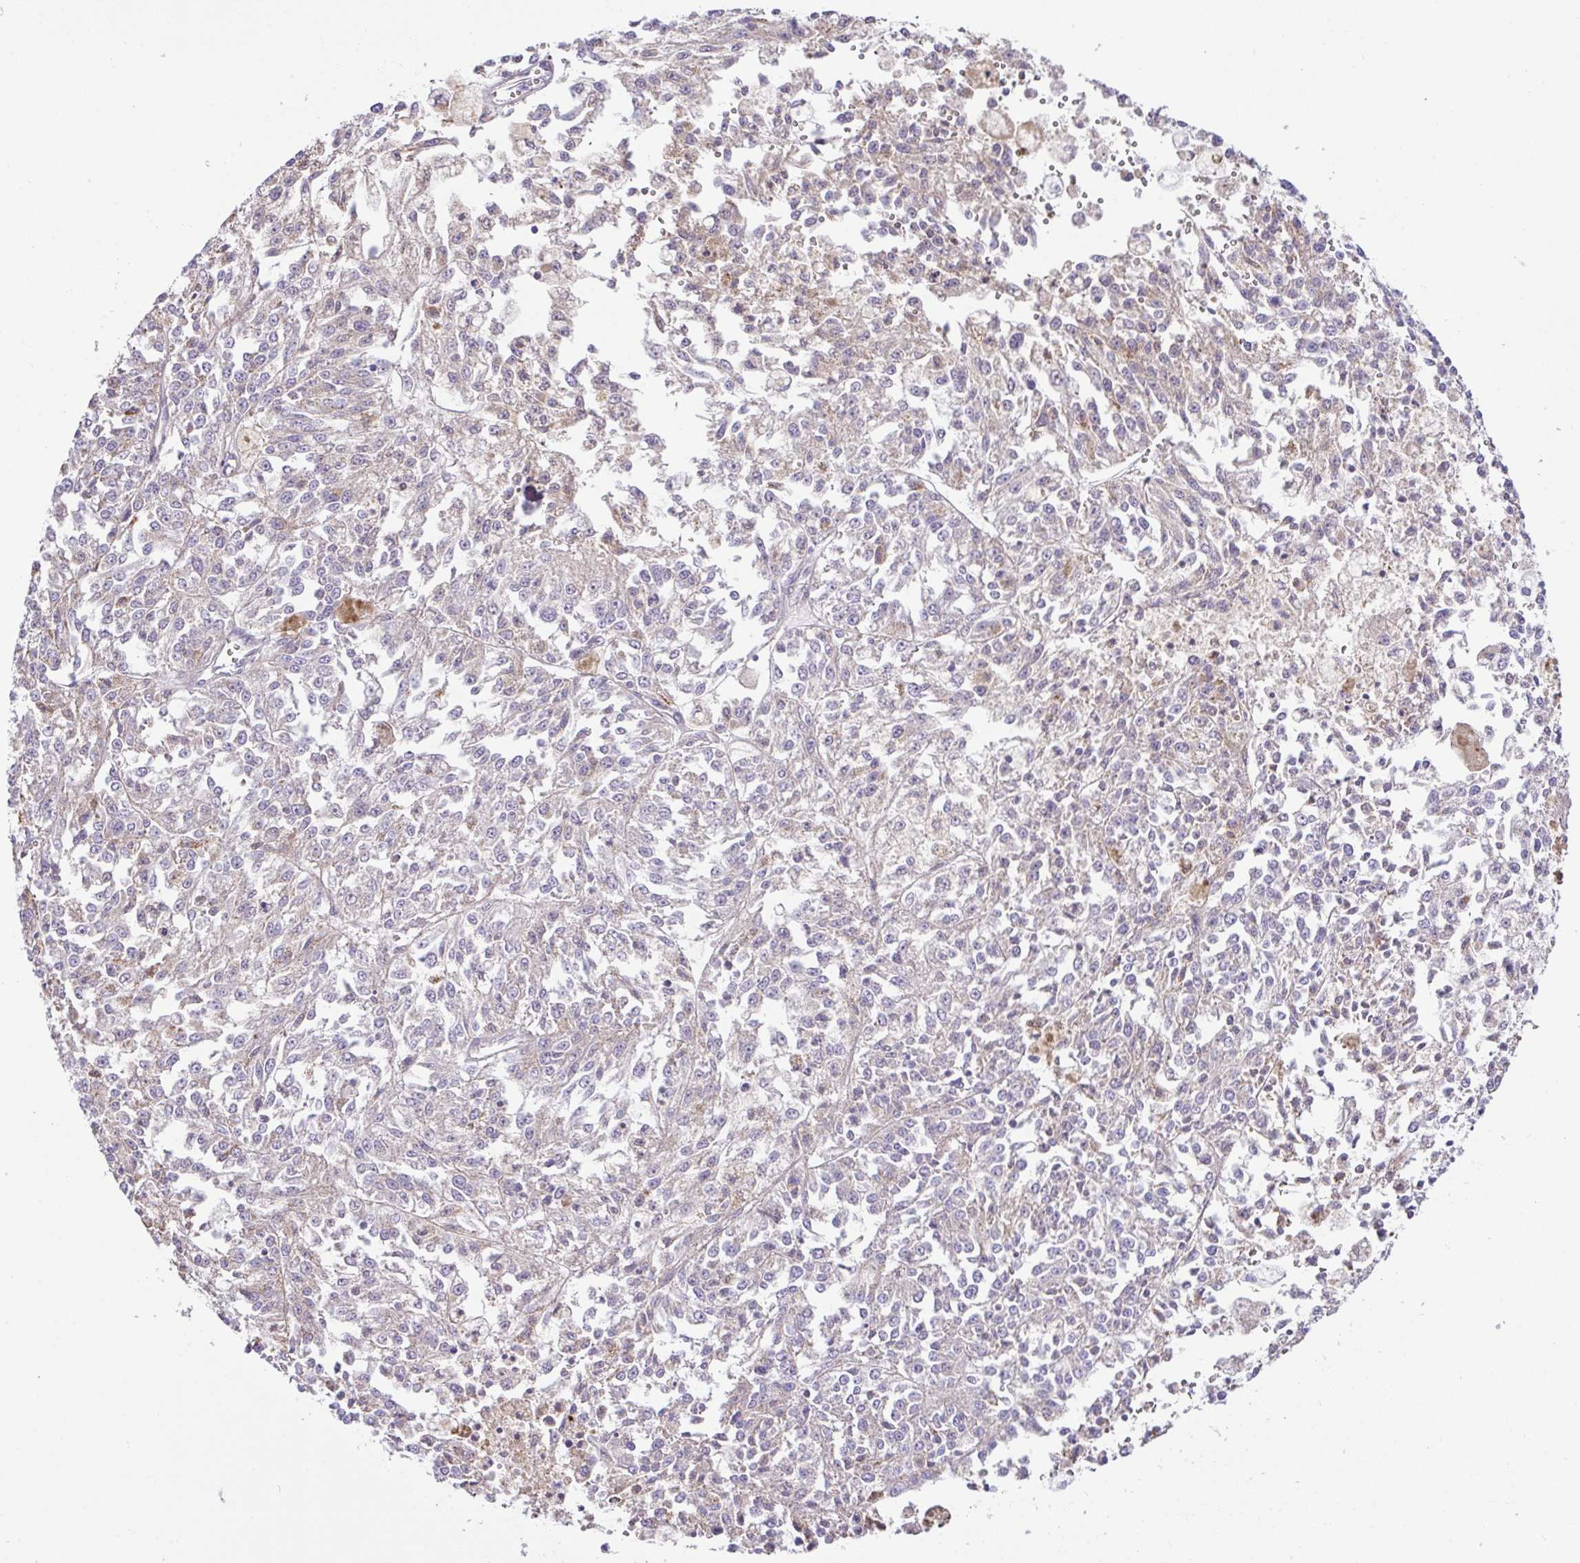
{"staining": {"intensity": "weak", "quantity": "25%-75%", "location": "cytoplasmic/membranous"}, "tissue": "melanoma", "cell_type": "Tumor cells", "image_type": "cancer", "snomed": [{"axis": "morphology", "description": "Malignant melanoma, NOS"}, {"axis": "topography", "description": "Skin"}], "caption": "A micrograph of malignant melanoma stained for a protein reveals weak cytoplasmic/membranous brown staining in tumor cells.", "gene": "CHDH", "patient": {"sex": "female", "age": 64}}